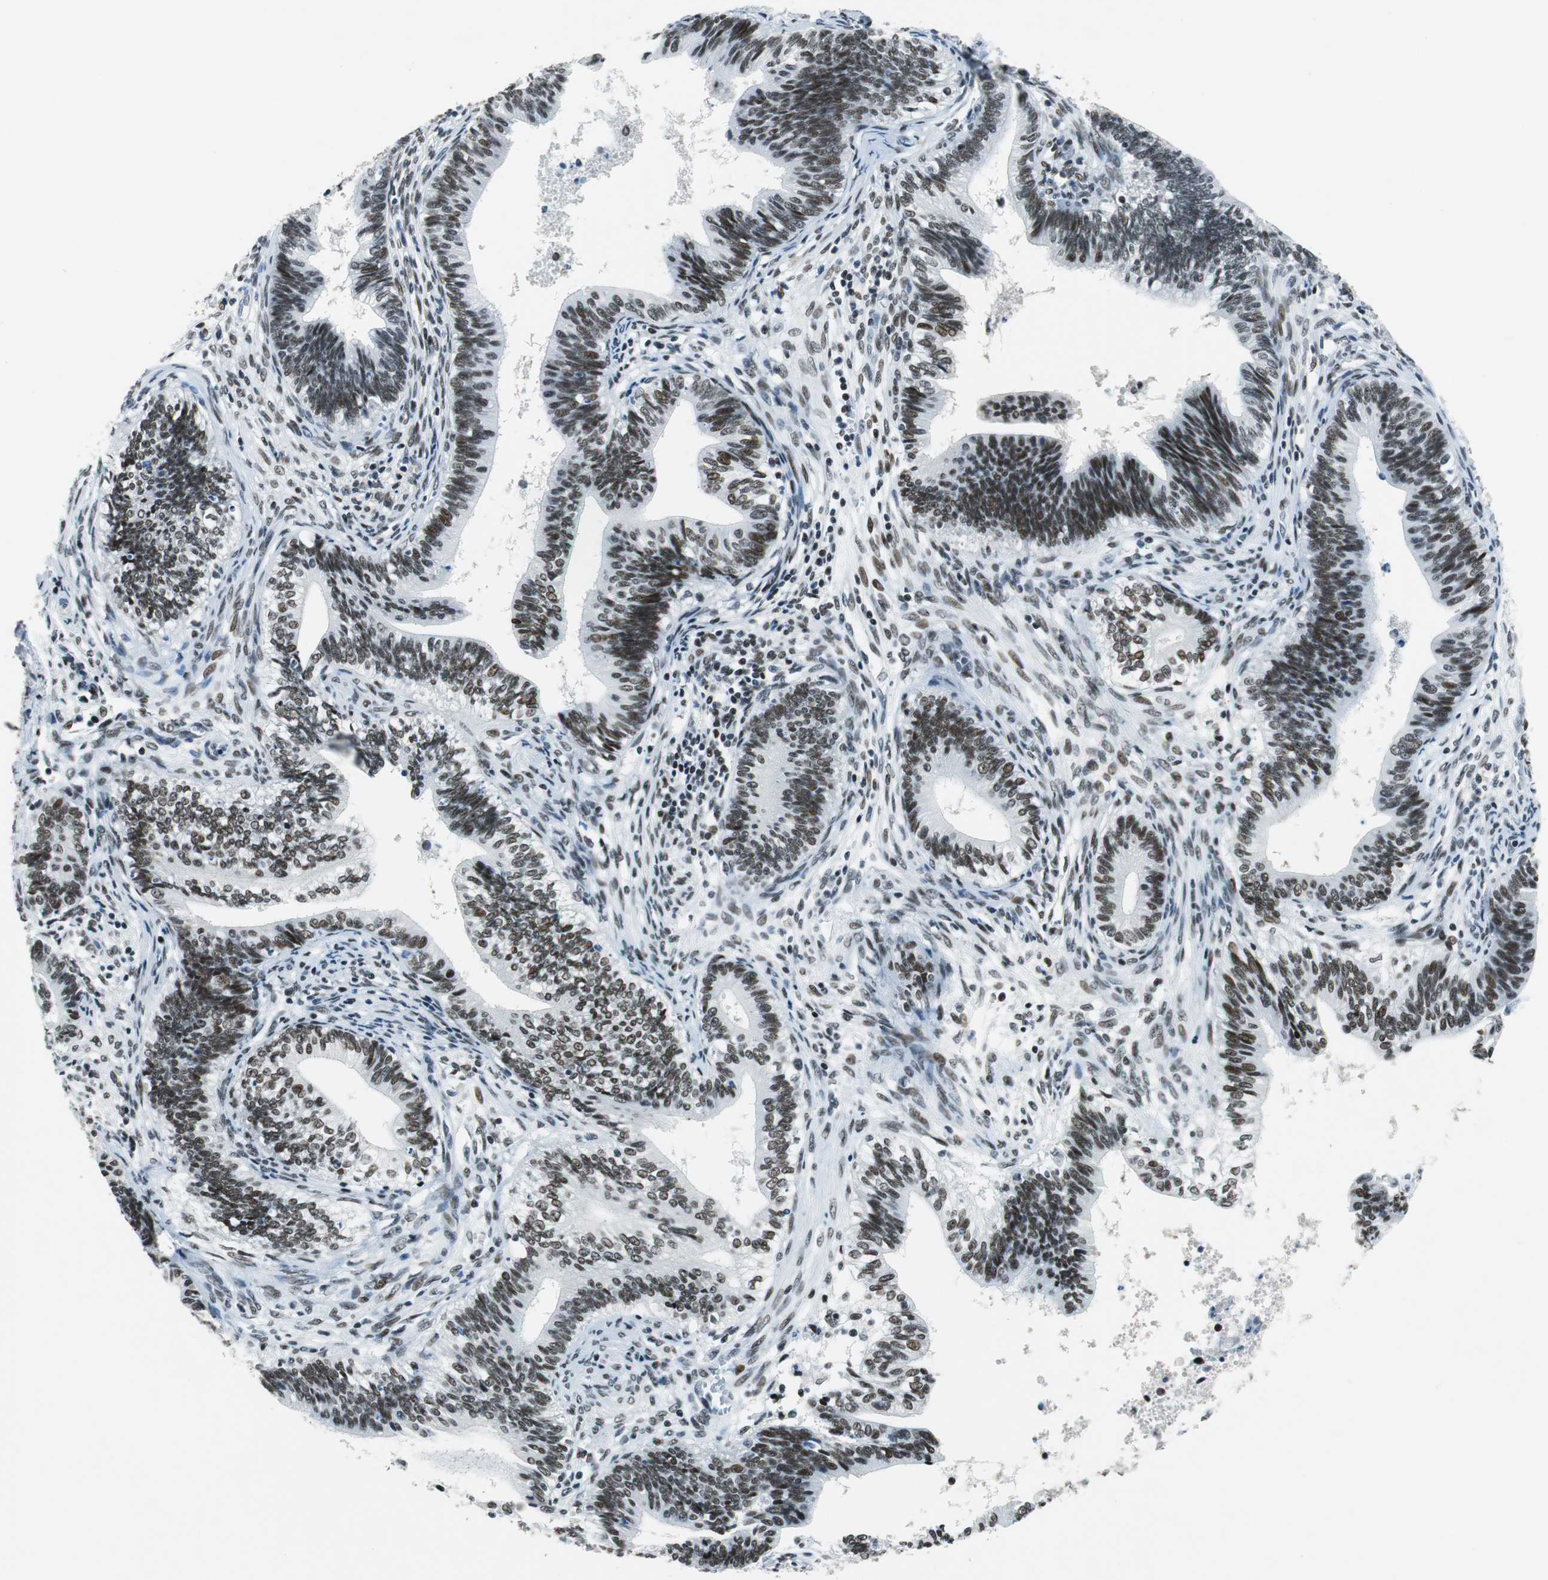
{"staining": {"intensity": "moderate", "quantity": ">75%", "location": "nuclear"}, "tissue": "cervical cancer", "cell_type": "Tumor cells", "image_type": "cancer", "snomed": [{"axis": "morphology", "description": "Adenocarcinoma, NOS"}, {"axis": "topography", "description": "Cervix"}], "caption": "Immunohistochemical staining of cervical adenocarcinoma exhibits moderate nuclear protein expression in approximately >75% of tumor cells. Using DAB (3,3'-diaminobenzidine) (brown) and hematoxylin (blue) stains, captured at high magnification using brightfield microscopy.", "gene": "HDAC3", "patient": {"sex": "female", "age": 44}}